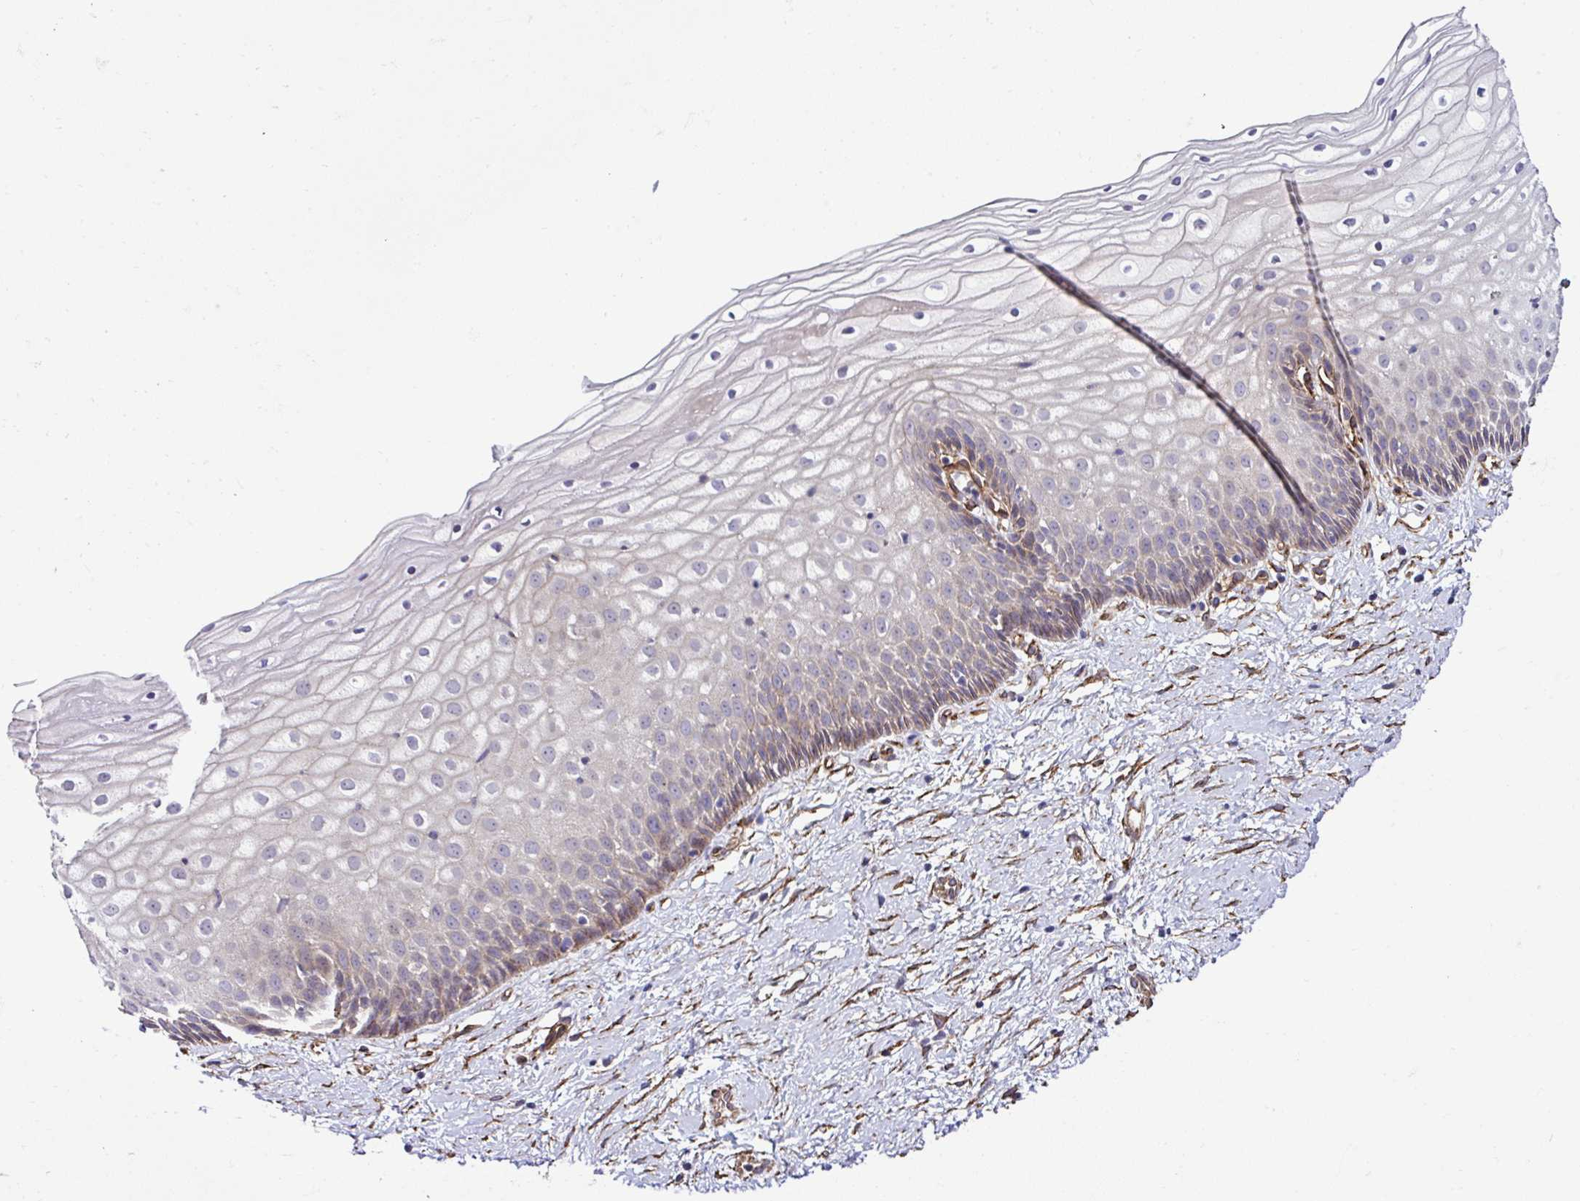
{"staining": {"intensity": "weak", "quantity": "25%-75%", "location": "cytoplasmic/membranous"}, "tissue": "cervix", "cell_type": "Squamous epithelial cells", "image_type": "normal", "snomed": [{"axis": "morphology", "description": "Normal tissue, NOS"}, {"axis": "topography", "description": "Cervix"}], "caption": "Approximately 25%-75% of squamous epithelial cells in unremarkable human cervix exhibit weak cytoplasmic/membranous protein expression as visualized by brown immunohistochemical staining.", "gene": "TRIM52", "patient": {"sex": "female", "age": 36}}